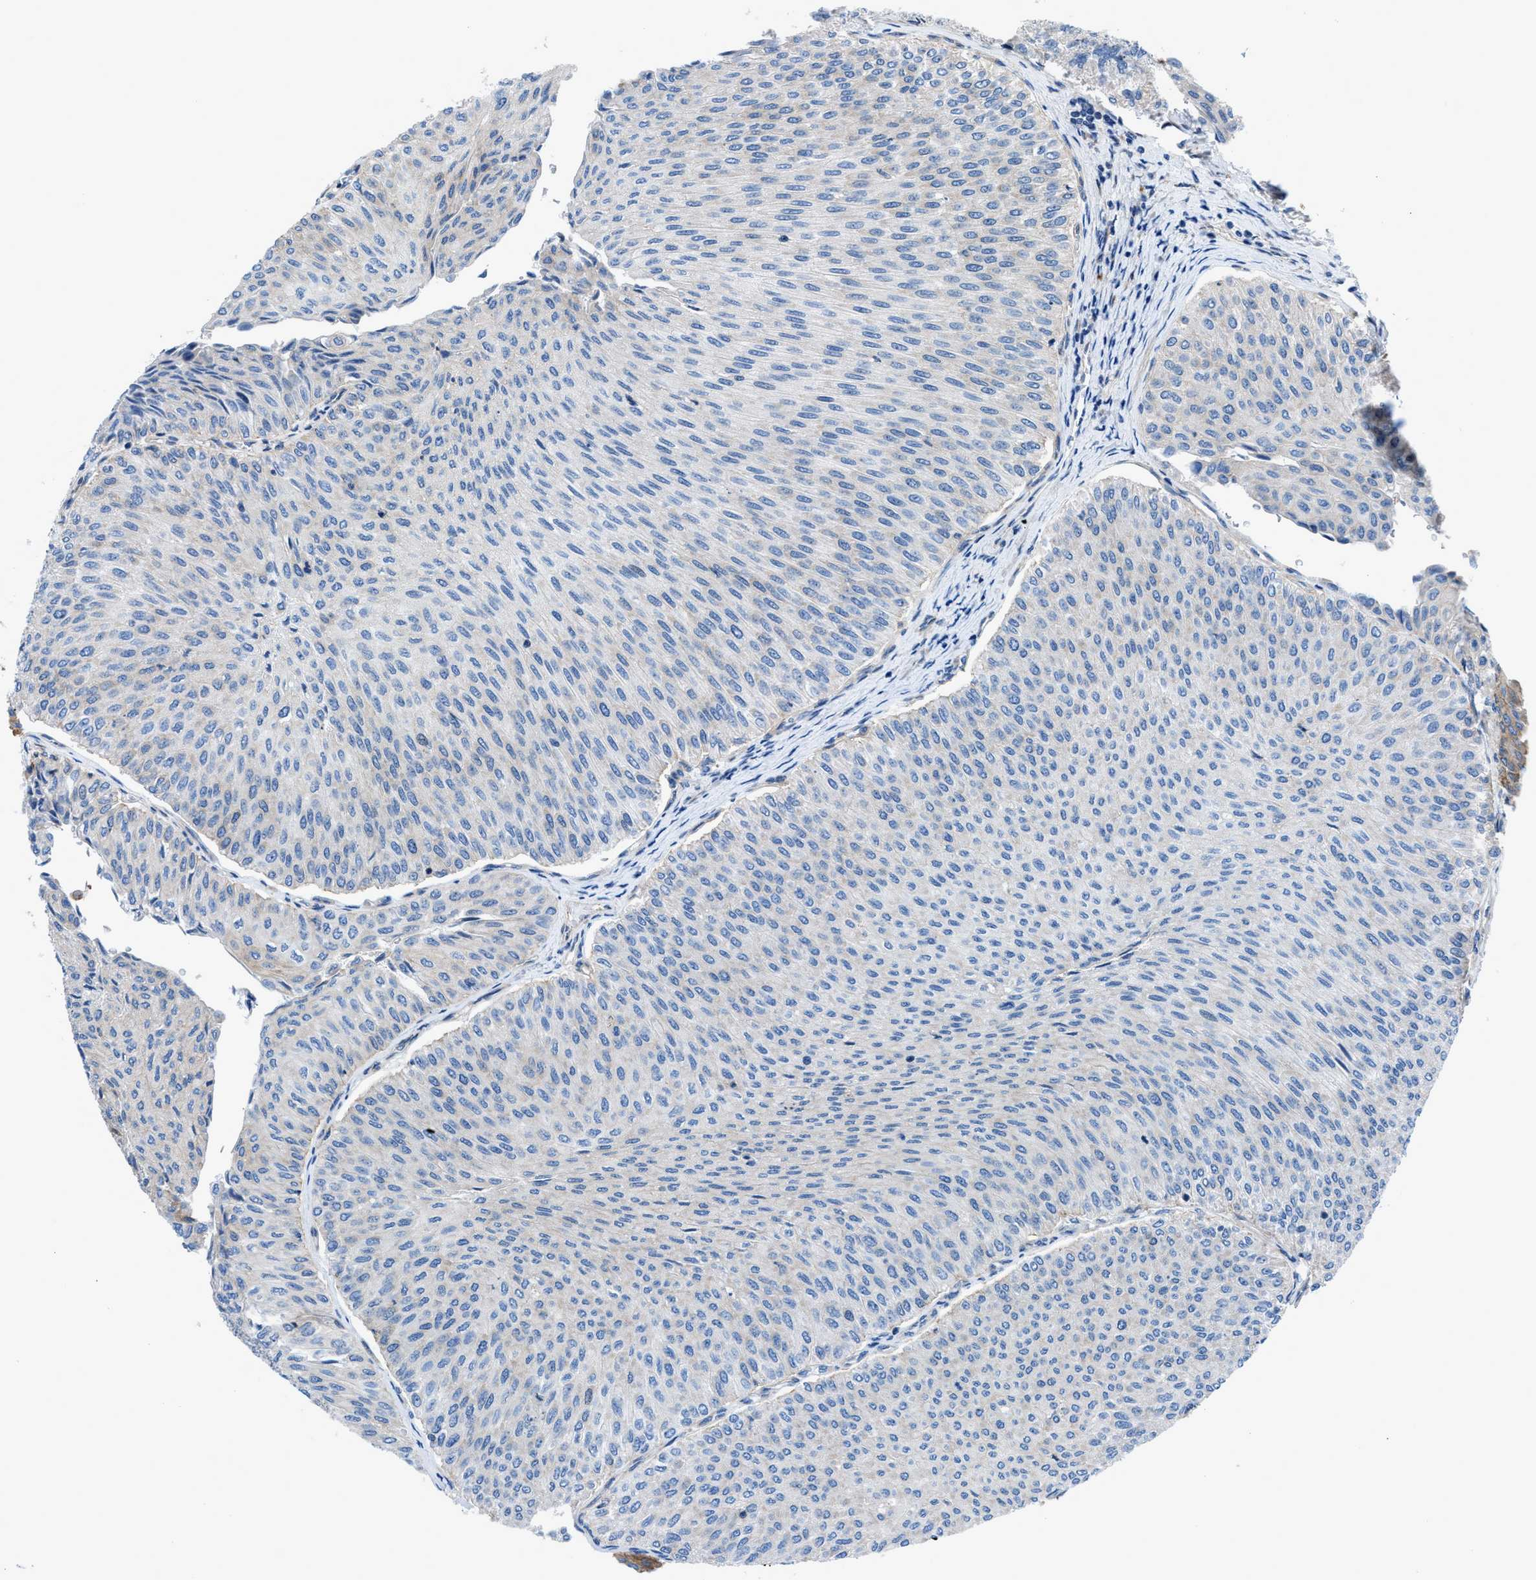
{"staining": {"intensity": "negative", "quantity": "none", "location": "none"}, "tissue": "urothelial cancer", "cell_type": "Tumor cells", "image_type": "cancer", "snomed": [{"axis": "morphology", "description": "Urothelial carcinoma, Low grade"}, {"axis": "topography", "description": "Urinary bladder"}], "caption": "Immunohistochemistry (IHC) photomicrograph of human urothelial cancer stained for a protein (brown), which shows no positivity in tumor cells.", "gene": "DMAC1", "patient": {"sex": "male", "age": 78}}